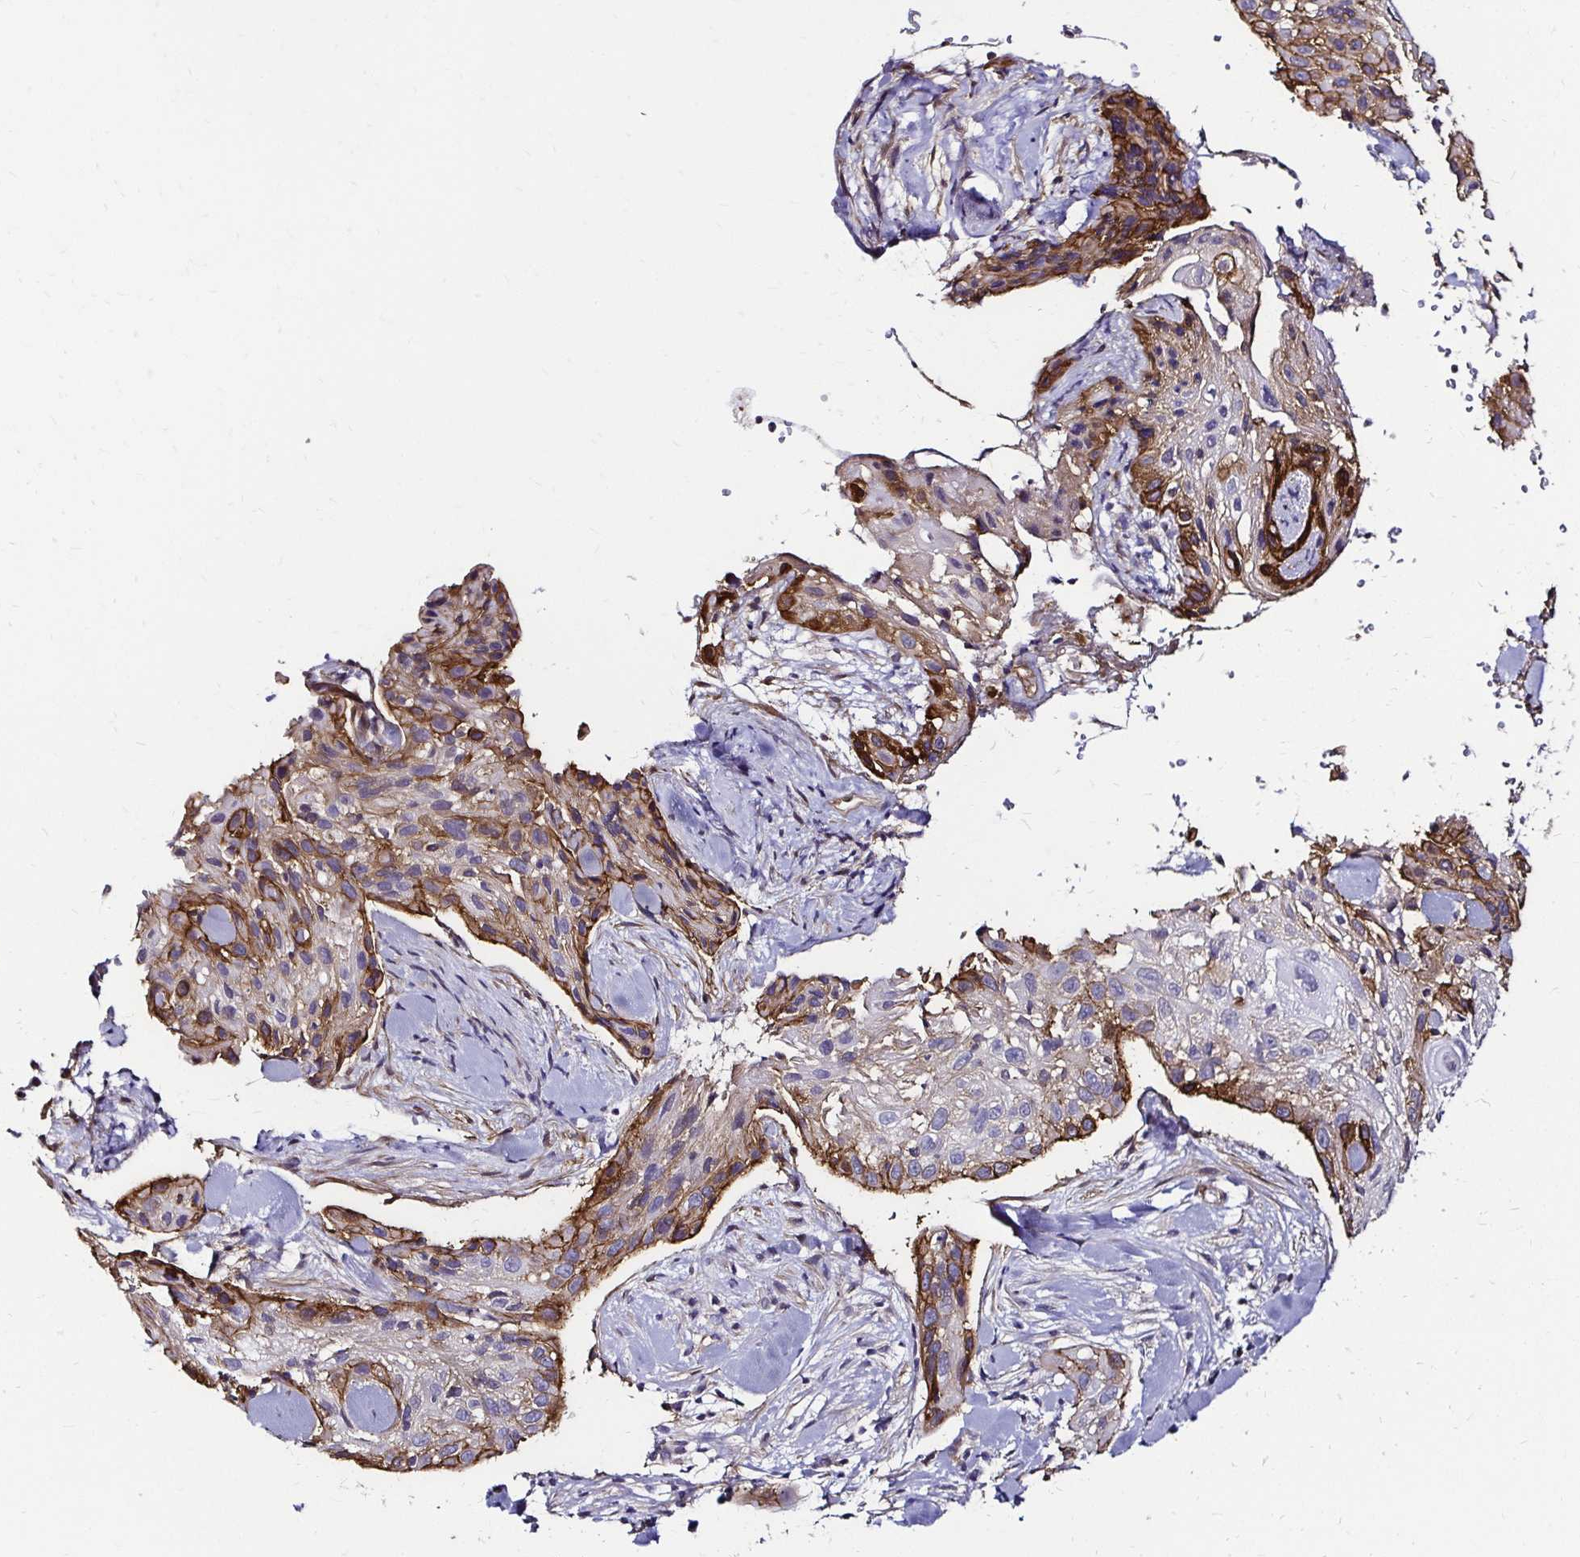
{"staining": {"intensity": "moderate", "quantity": "25%-75%", "location": "cytoplasmic/membranous"}, "tissue": "skin cancer", "cell_type": "Tumor cells", "image_type": "cancer", "snomed": [{"axis": "morphology", "description": "Squamous cell carcinoma, NOS"}, {"axis": "topography", "description": "Skin"}], "caption": "Skin cancer (squamous cell carcinoma) stained with DAB IHC displays medium levels of moderate cytoplasmic/membranous staining in approximately 25%-75% of tumor cells.", "gene": "ITGB1", "patient": {"sex": "male", "age": 82}}